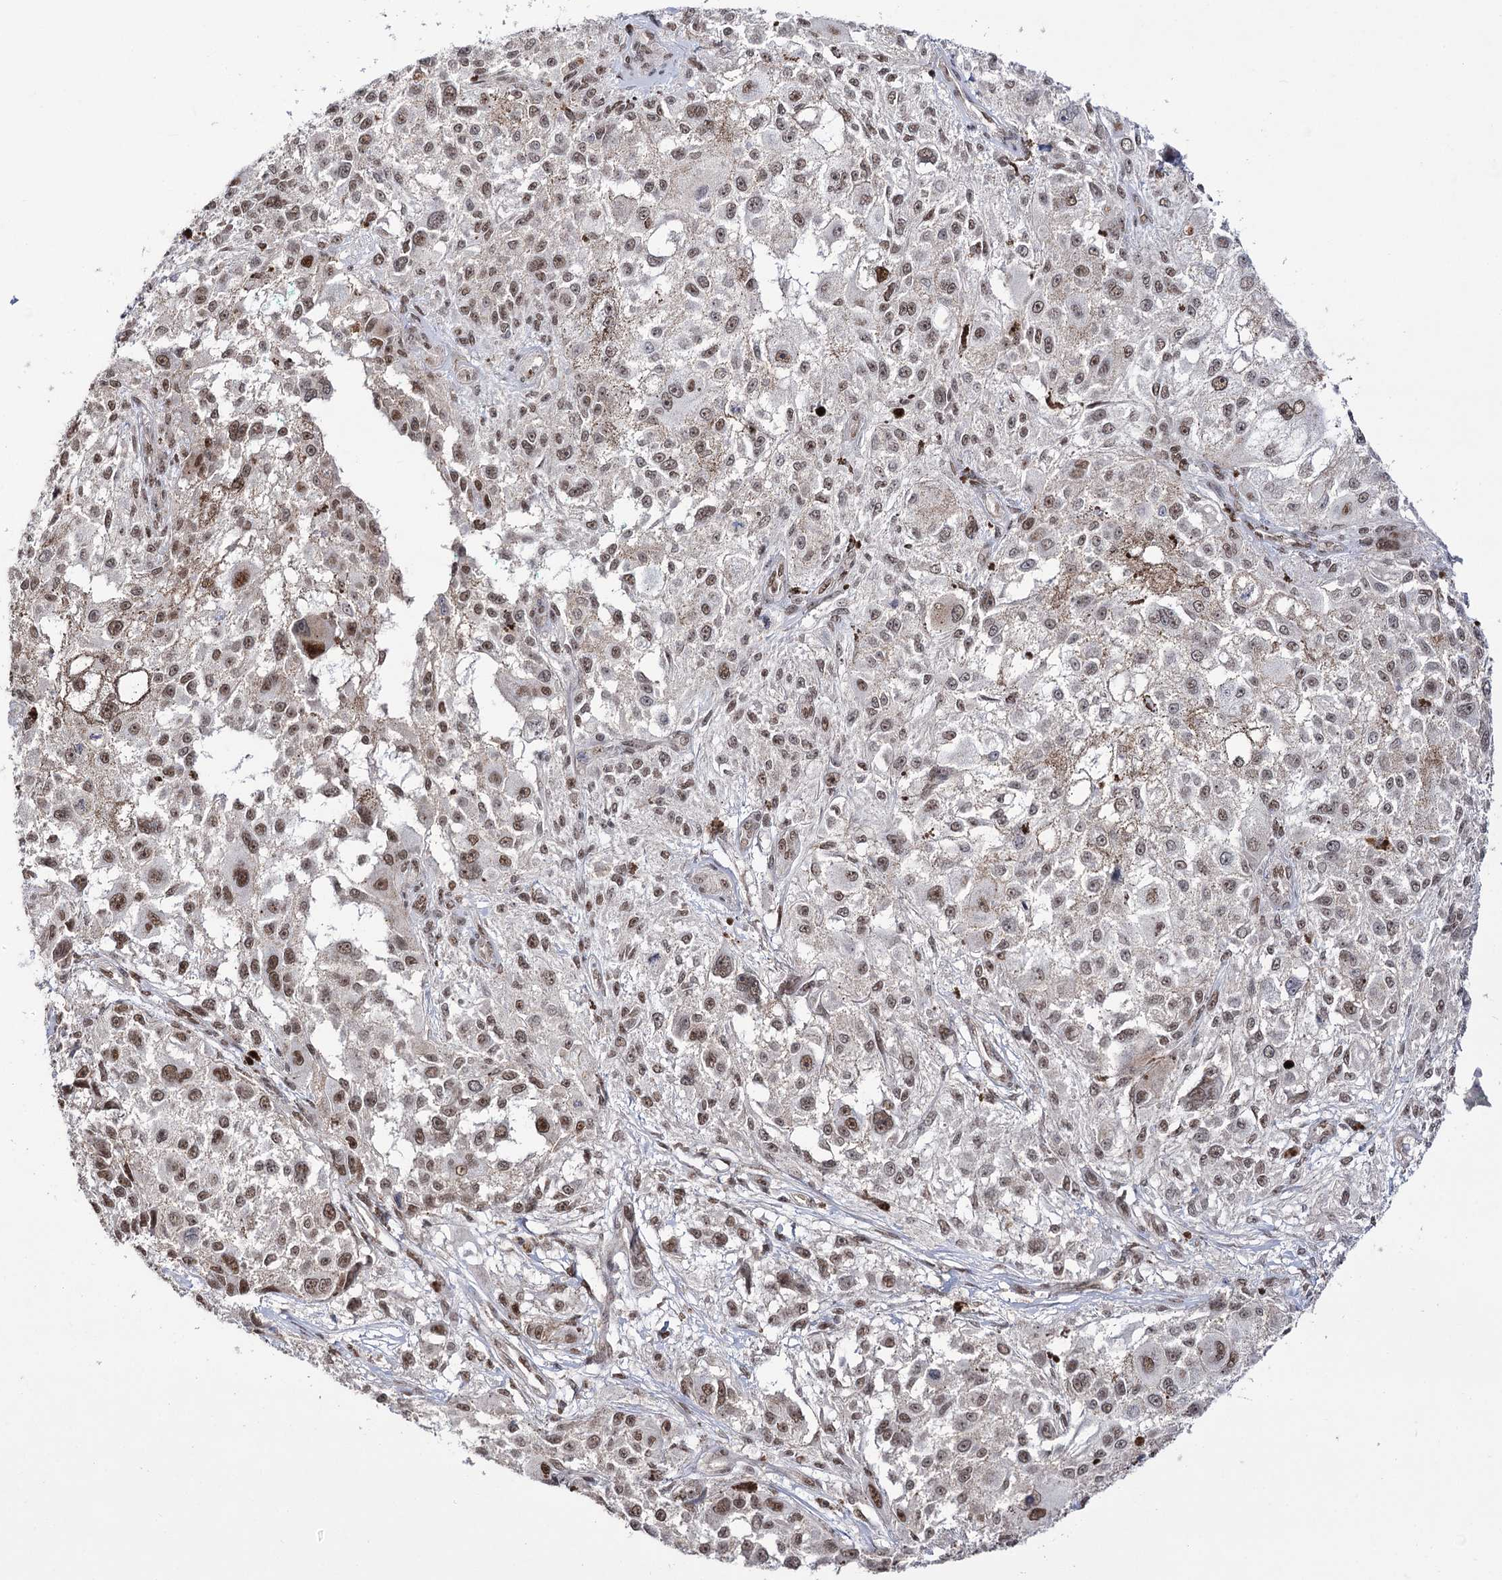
{"staining": {"intensity": "moderate", "quantity": ">75%", "location": "nuclear"}, "tissue": "melanoma", "cell_type": "Tumor cells", "image_type": "cancer", "snomed": [{"axis": "morphology", "description": "Necrosis, NOS"}, {"axis": "morphology", "description": "Malignant melanoma, NOS"}, {"axis": "topography", "description": "Skin"}], "caption": "A medium amount of moderate nuclear positivity is identified in approximately >75% of tumor cells in malignant melanoma tissue.", "gene": "VGLL4", "patient": {"sex": "female", "age": 87}}